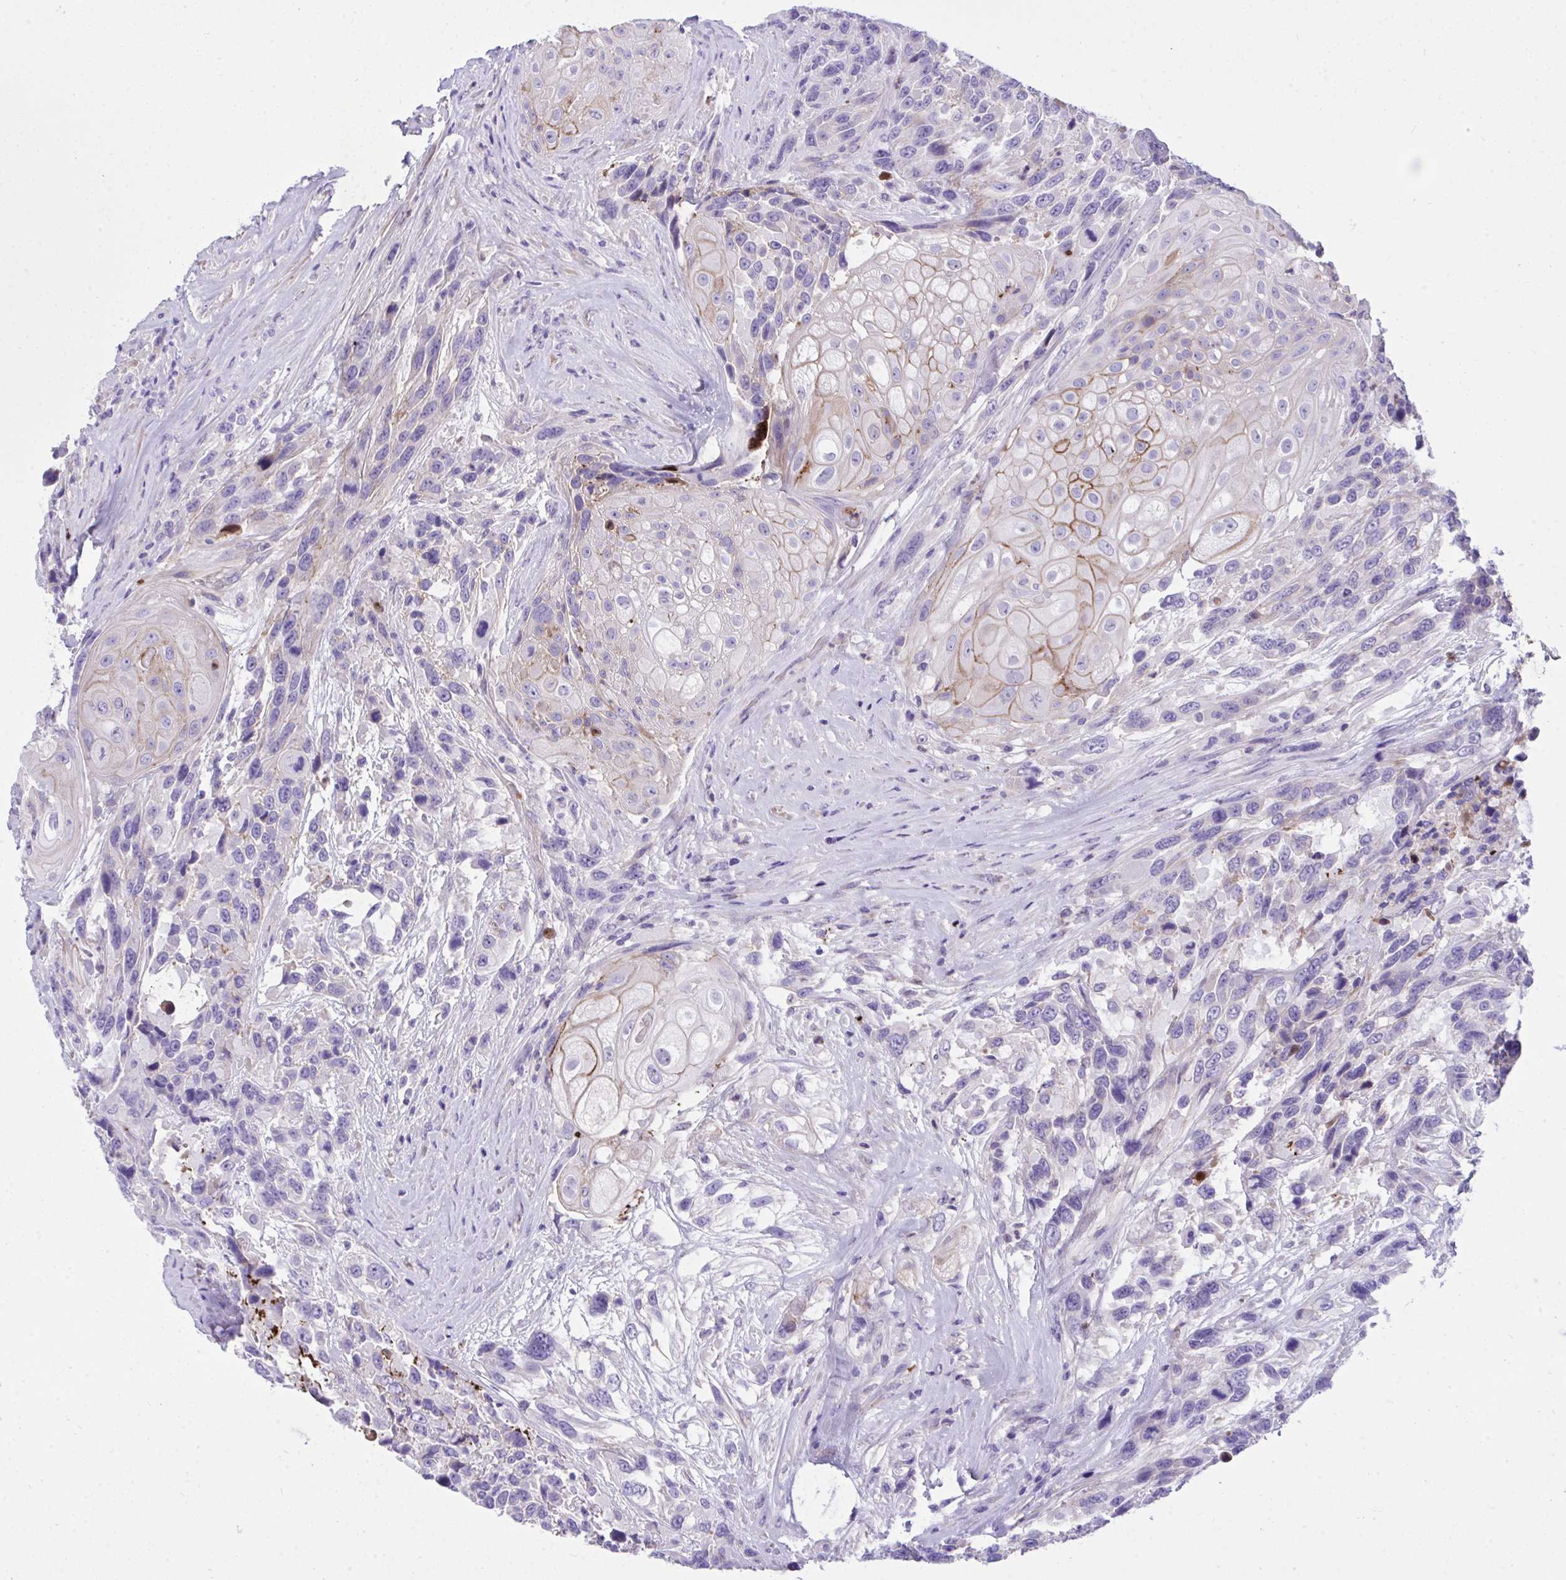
{"staining": {"intensity": "negative", "quantity": "none", "location": "none"}, "tissue": "urothelial cancer", "cell_type": "Tumor cells", "image_type": "cancer", "snomed": [{"axis": "morphology", "description": "Urothelial carcinoma, High grade"}, {"axis": "topography", "description": "Urinary bladder"}], "caption": "High power microscopy photomicrograph of an IHC histopathology image of urothelial carcinoma (high-grade), revealing no significant expression in tumor cells.", "gene": "HRG", "patient": {"sex": "female", "age": 70}}